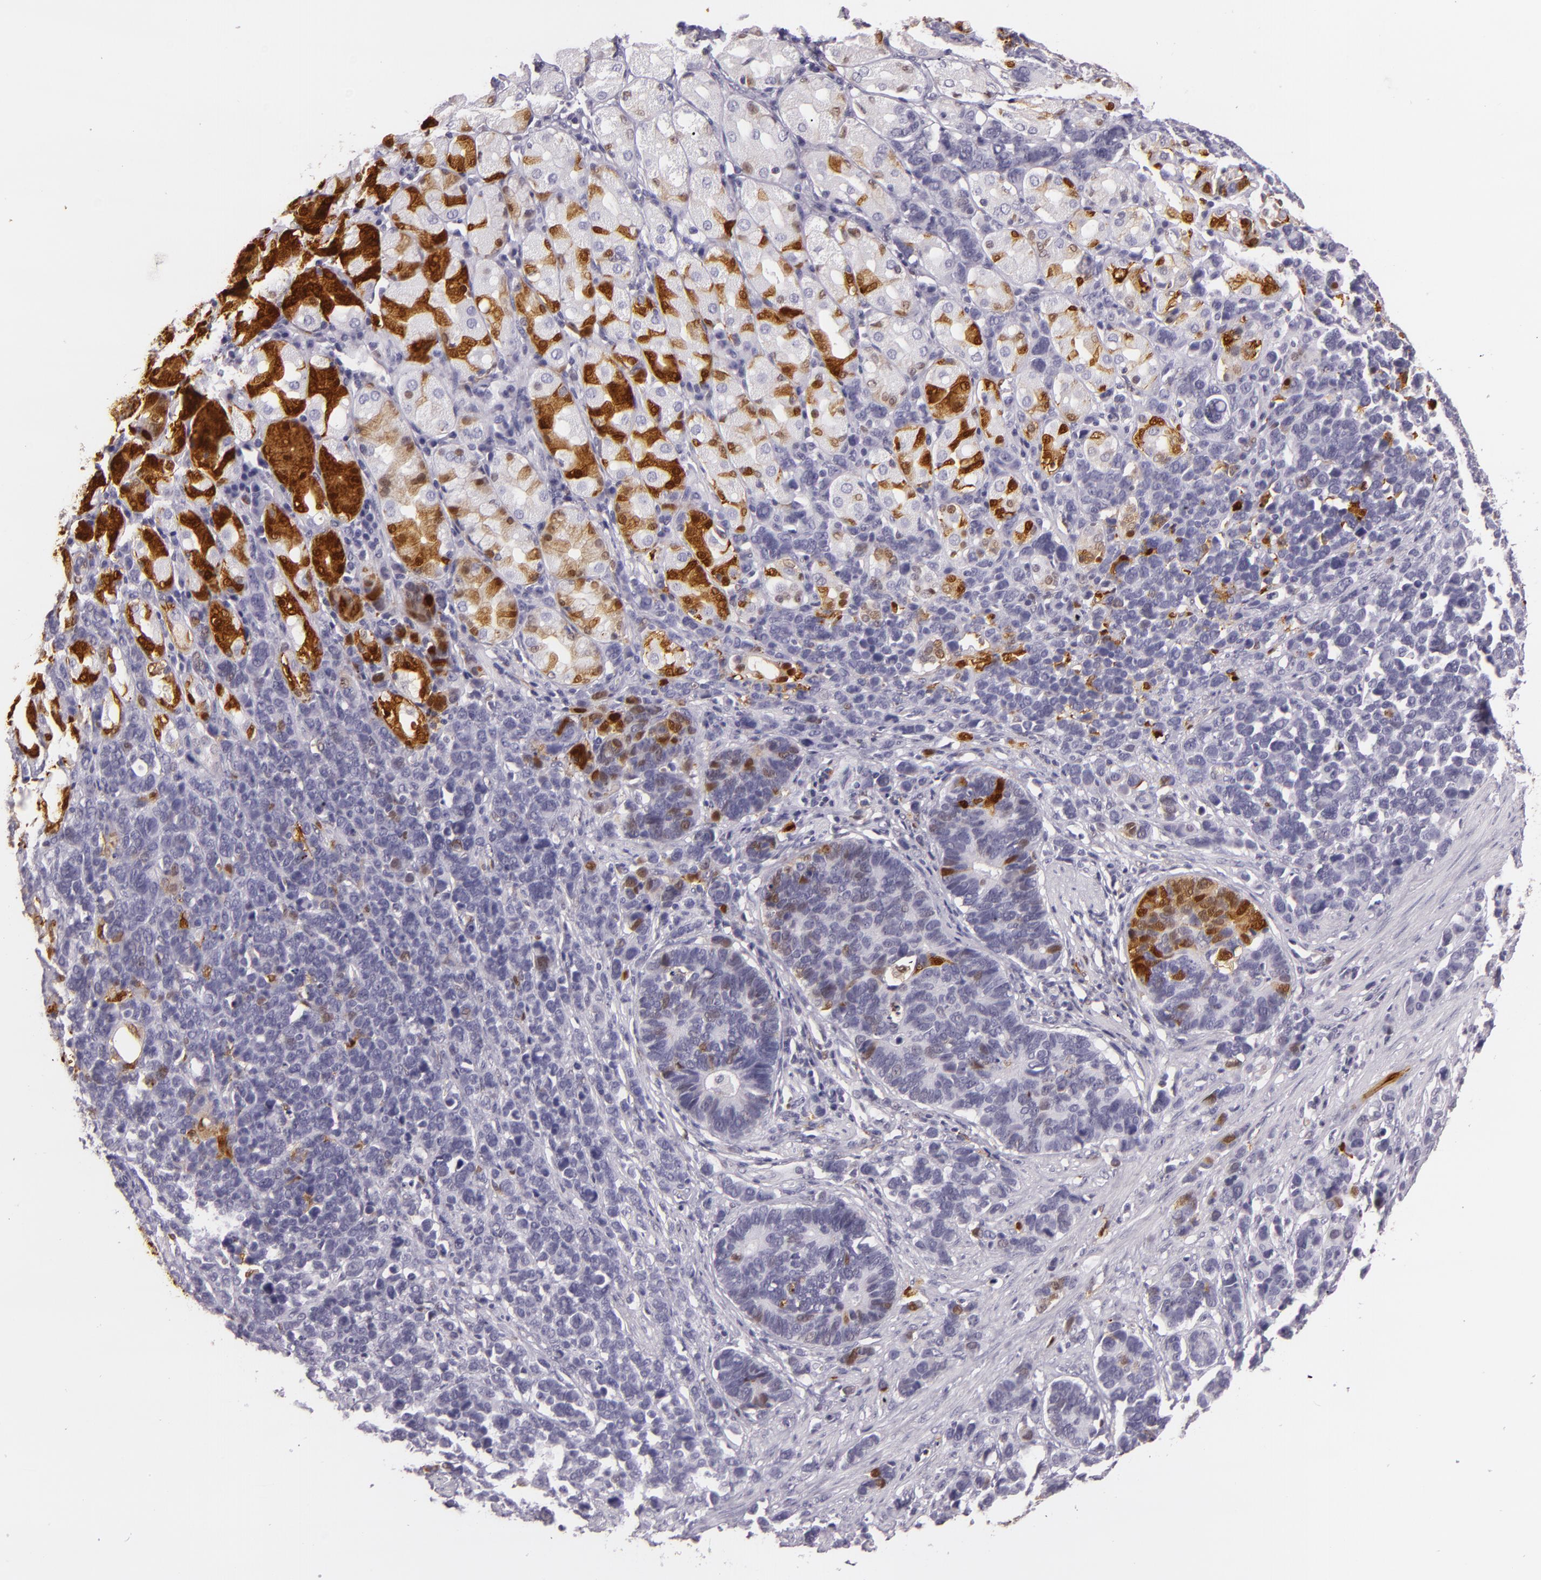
{"staining": {"intensity": "negative", "quantity": "none", "location": "none"}, "tissue": "stomach cancer", "cell_type": "Tumor cells", "image_type": "cancer", "snomed": [{"axis": "morphology", "description": "Adenocarcinoma, NOS"}, {"axis": "topography", "description": "Stomach, upper"}], "caption": "Stomach cancer stained for a protein using immunohistochemistry shows no positivity tumor cells.", "gene": "MT1A", "patient": {"sex": "male", "age": 71}}